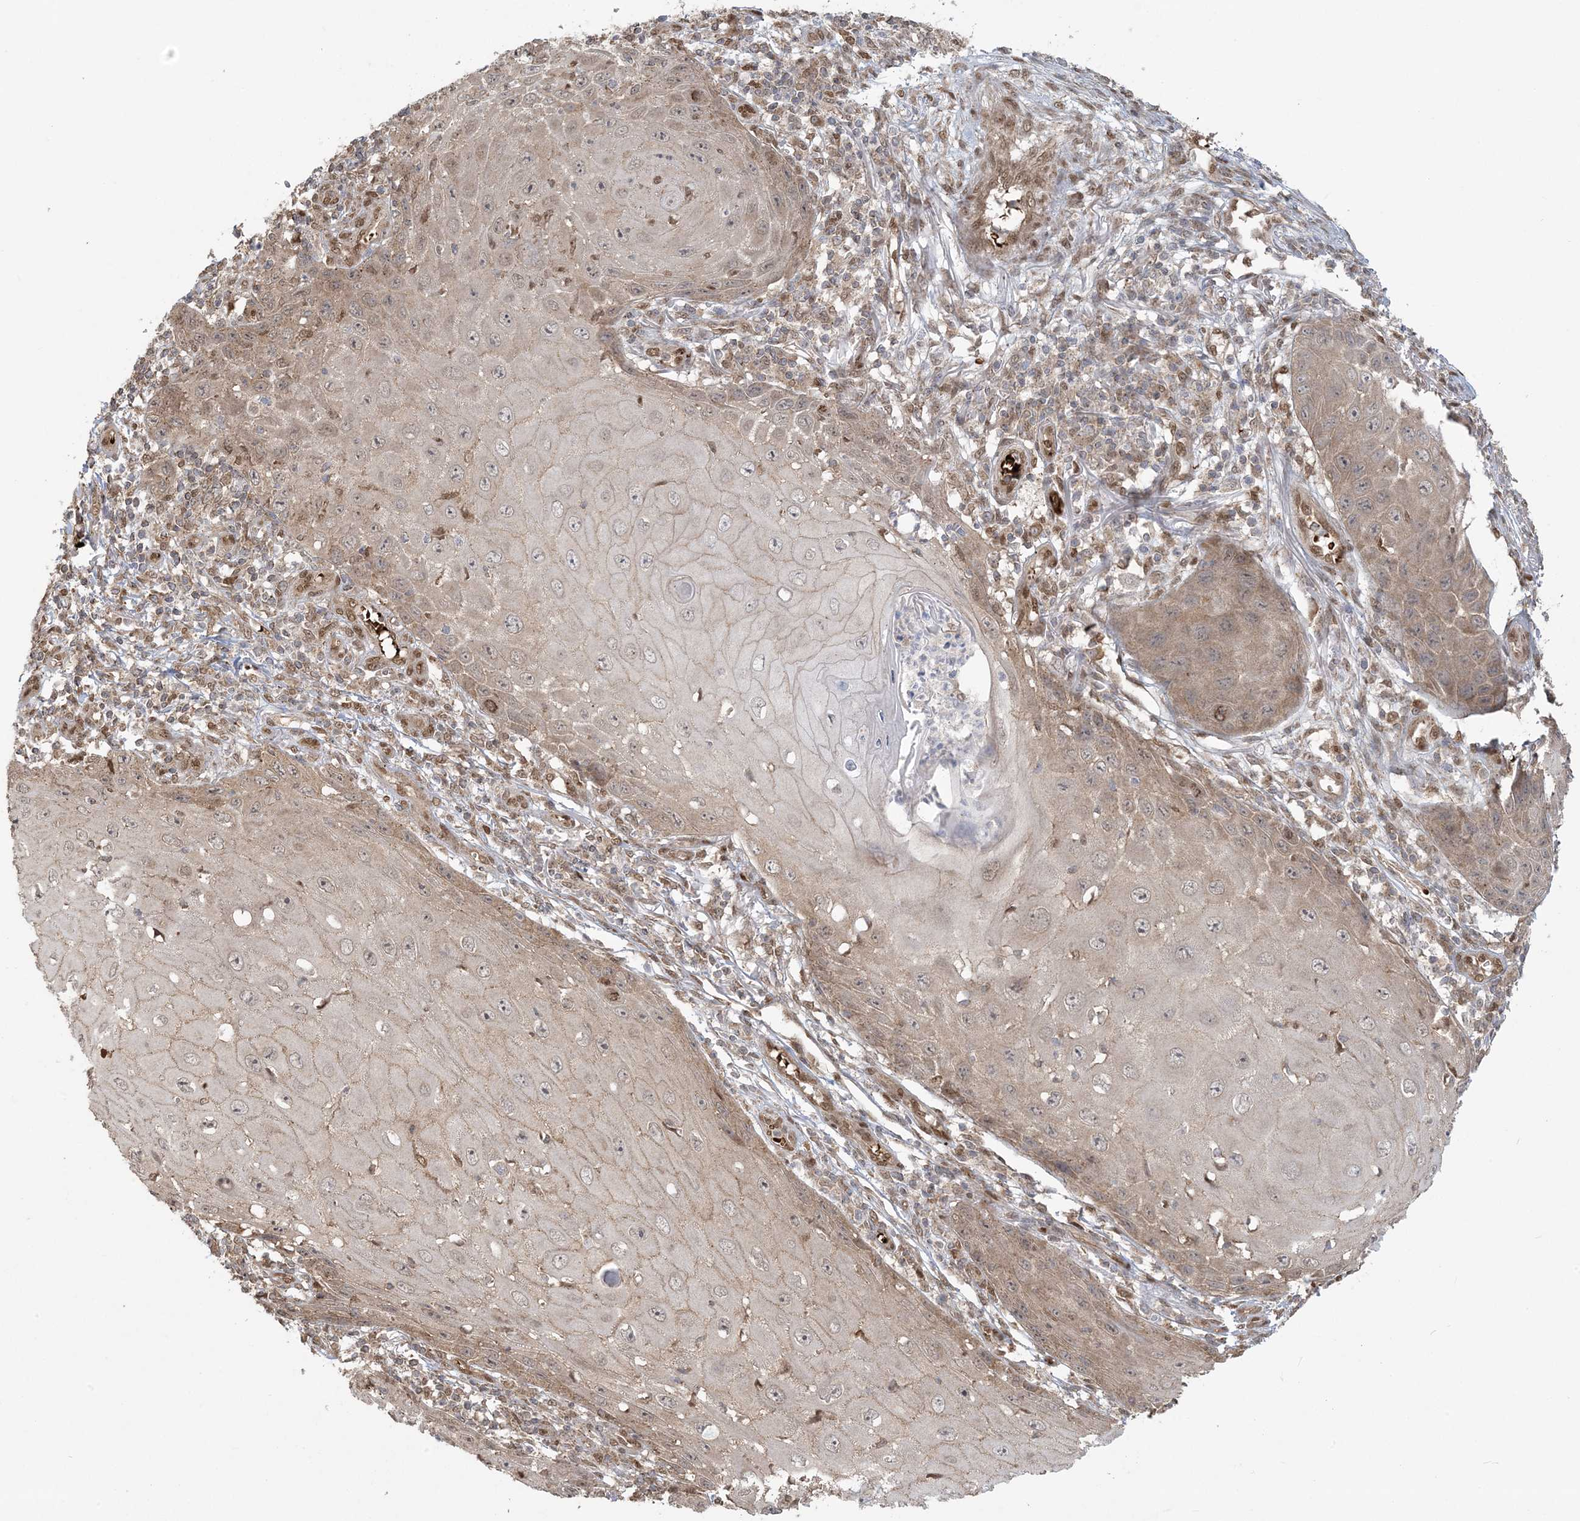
{"staining": {"intensity": "weak", "quantity": "<25%", "location": "cytoplasmic/membranous"}, "tissue": "skin cancer", "cell_type": "Tumor cells", "image_type": "cancer", "snomed": [{"axis": "morphology", "description": "Squamous cell carcinoma, NOS"}, {"axis": "topography", "description": "Skin"}], "caption": "Immunohistochemistry image of neoplastic tissue: squamous cell carcinoma (skin) stained with DAB exhibits no significant protein positivity in tumor cells.", "gene": "ABCF3", "patient": {"sex": "female", "age": 73}}